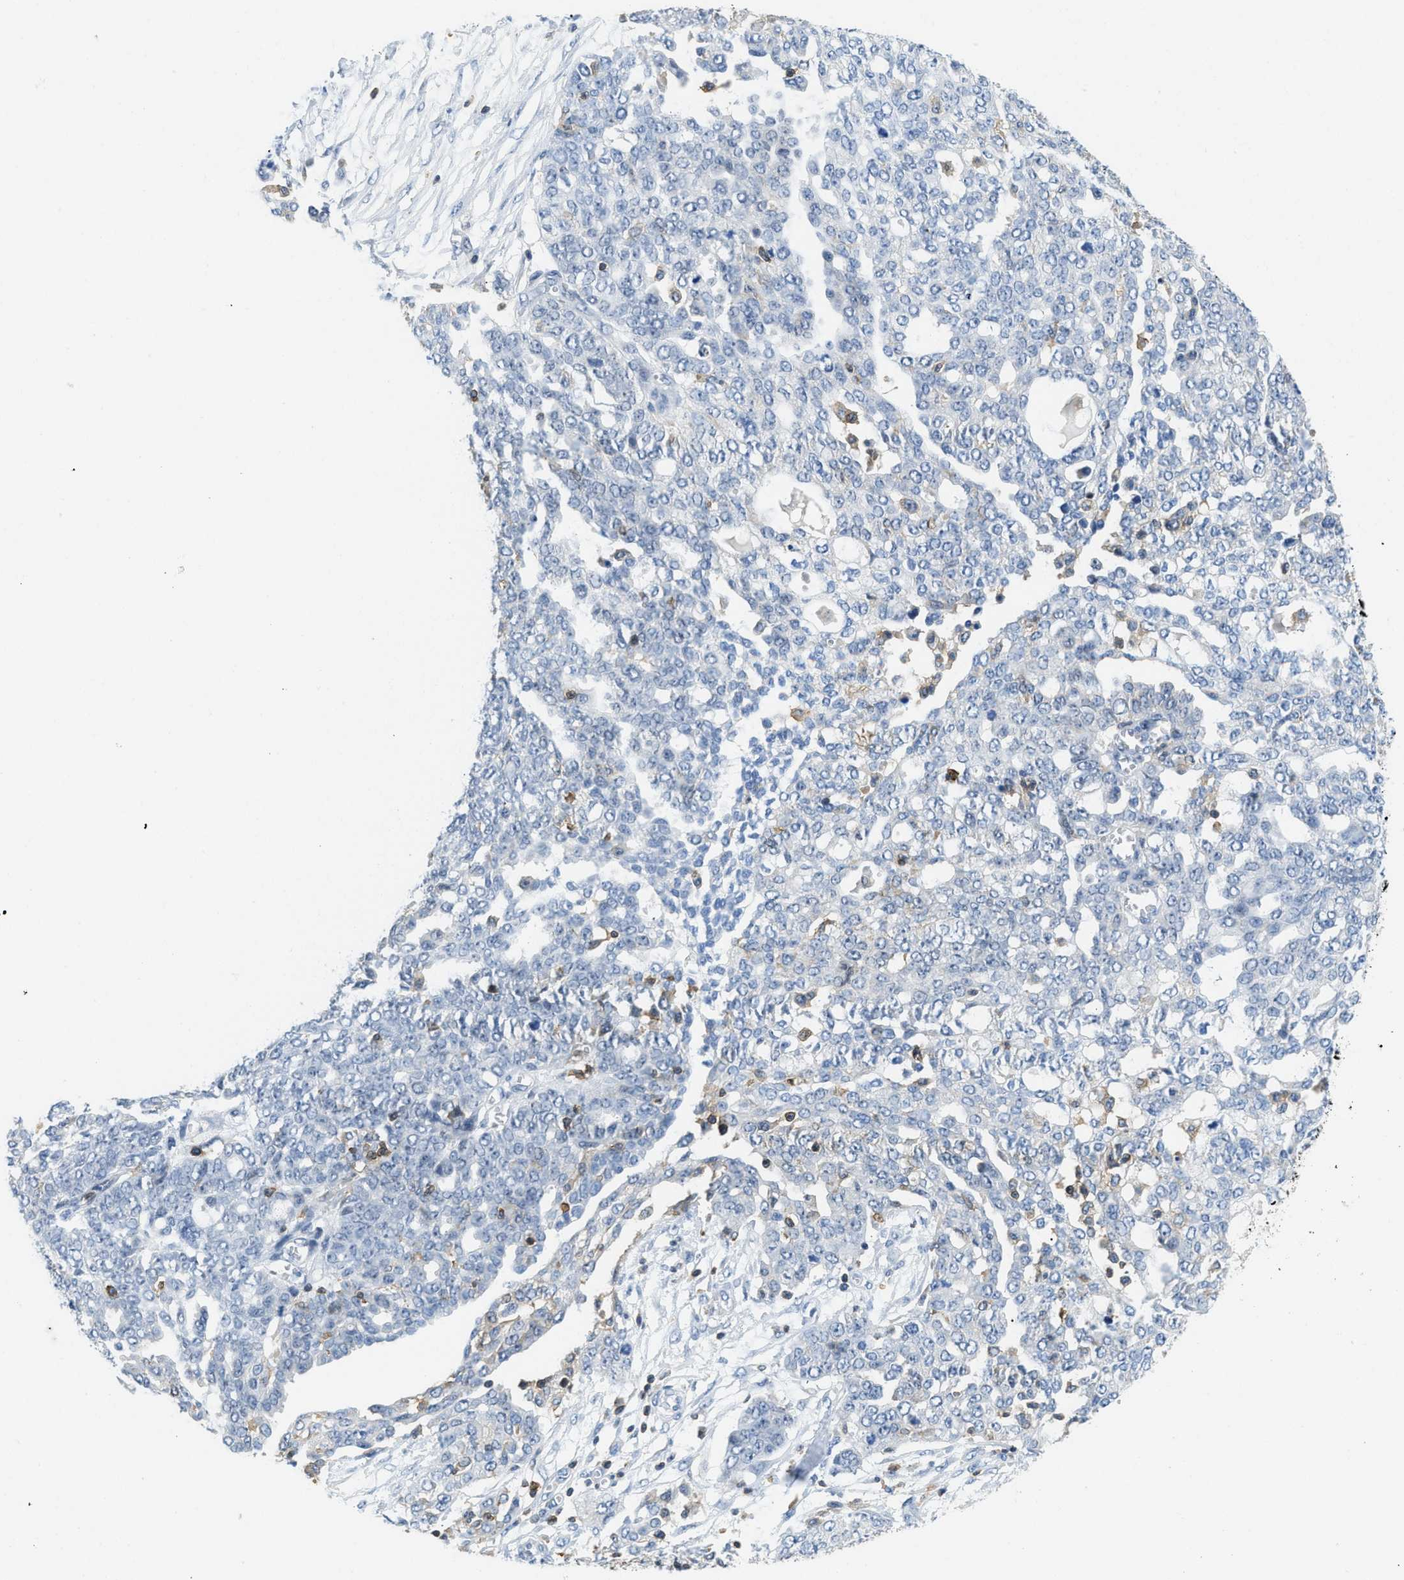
{"staining": {"intensity": "negative", "quantity": "none", "location": "none"}, "tissue": "ovarian cancer", "cell_type": "Tumor cells", "image_type": "cancer", "snomed": [{"axis": "morphology", "description": "Cystadenocarcinoma, serous, NOS"}, {"axis": "topography", "description": "Soft tissue"}, {"axis": "topography", "description": "Ovary"}], "caption": "Ovarian cancer (serous cystadenocarcinoma) stained for a protein using immunohistochemistry (IHC) demonstrates no staining tumor cells.", "gene": "FAM151A", "patient": {"sex": "female", "age": 57}}